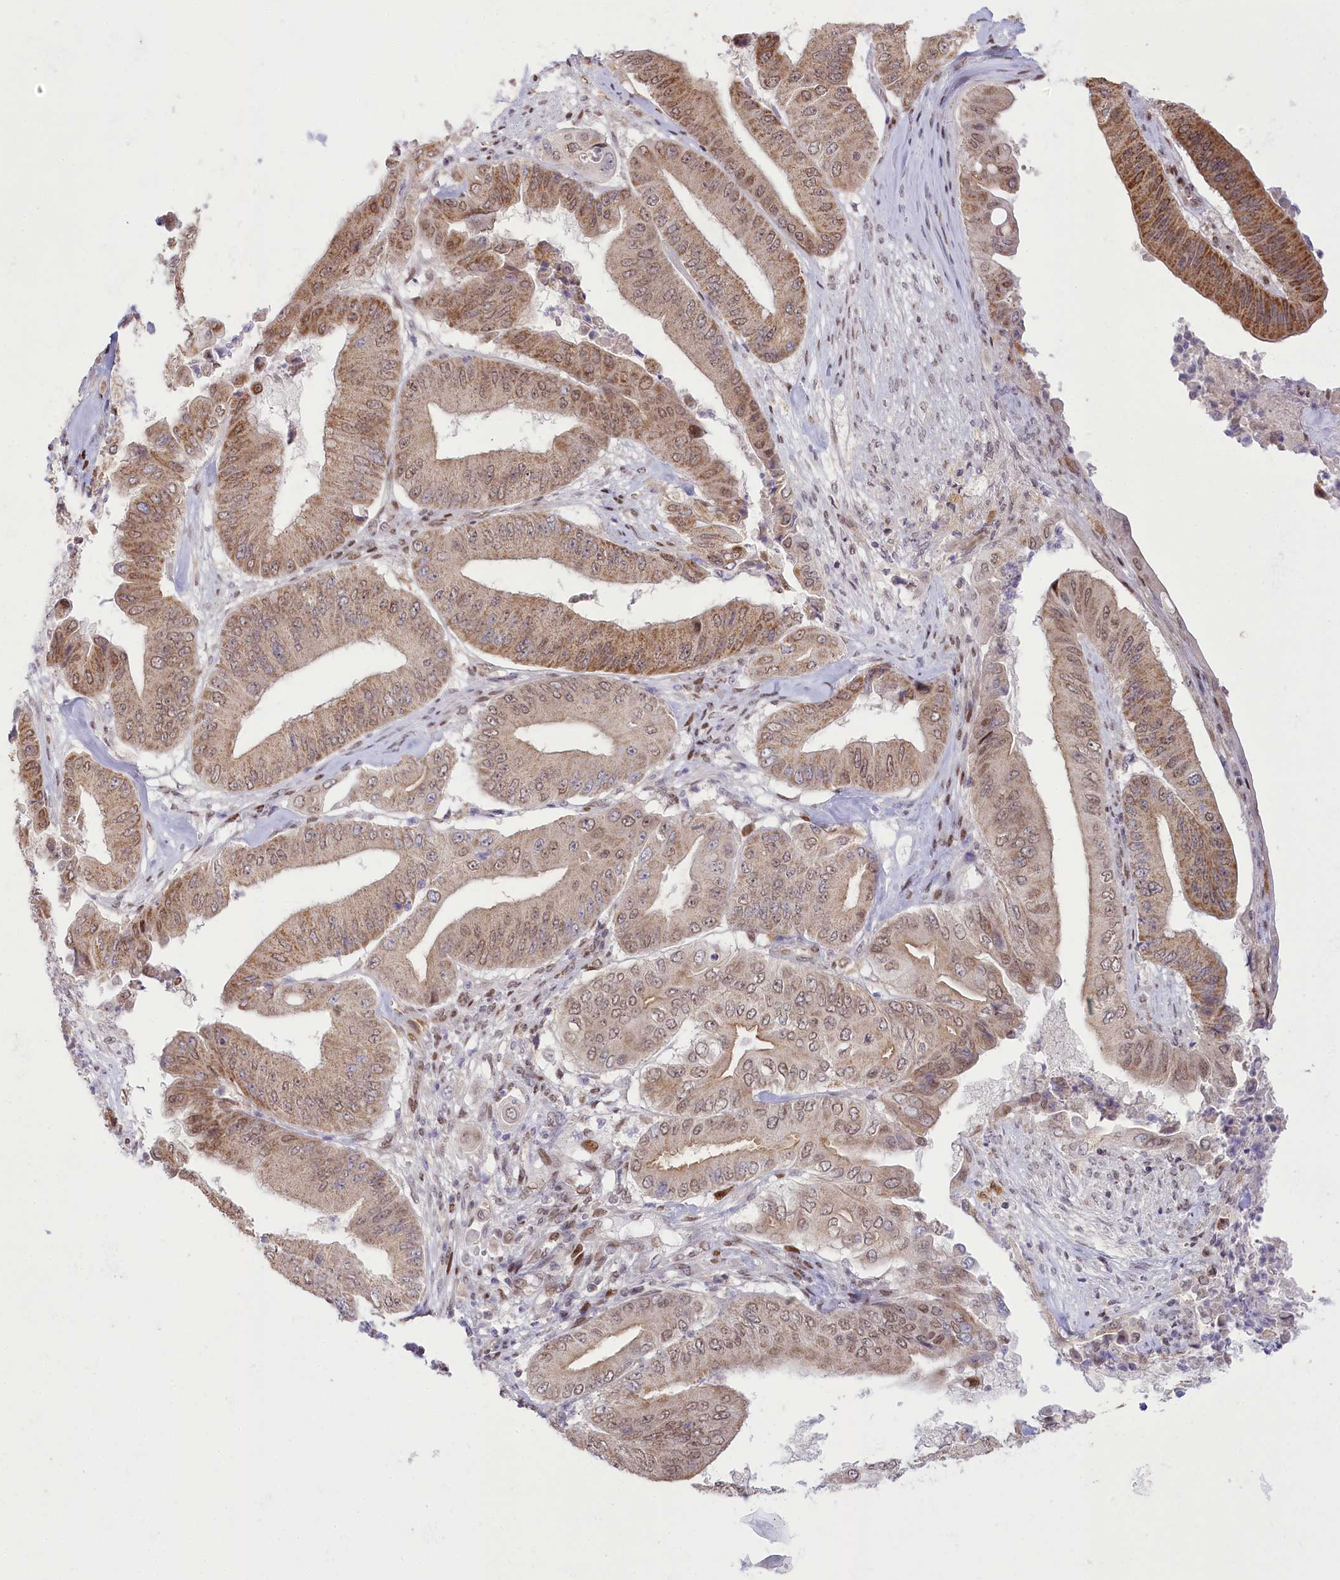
{"staining": {"intensity": "moderate", "quantity": "25%-75%", "location": "cytoplasmic/membranous,nuclear"}, "tissue": "pancreatic cancer", "cell_type": "Tumor cells", "image_type": "cancer", "snomed": [{"axis": "morphology", "description": "Adenocarcinoma, NOS"}, {"axis": "topography", "description": "Pancreas"}], "caption": "Immunohistochemical staining of human pancreatic adenocarcinoma reveals medium levels of moderate cytoplasmic/membranous and nuclear protein expression in about 25%-75% of tumor cells. The protein is shown in brown color, while the nuclei are stained blue.", "gene": "PYURF", "patient": {"sex": "female", "age": 77}}